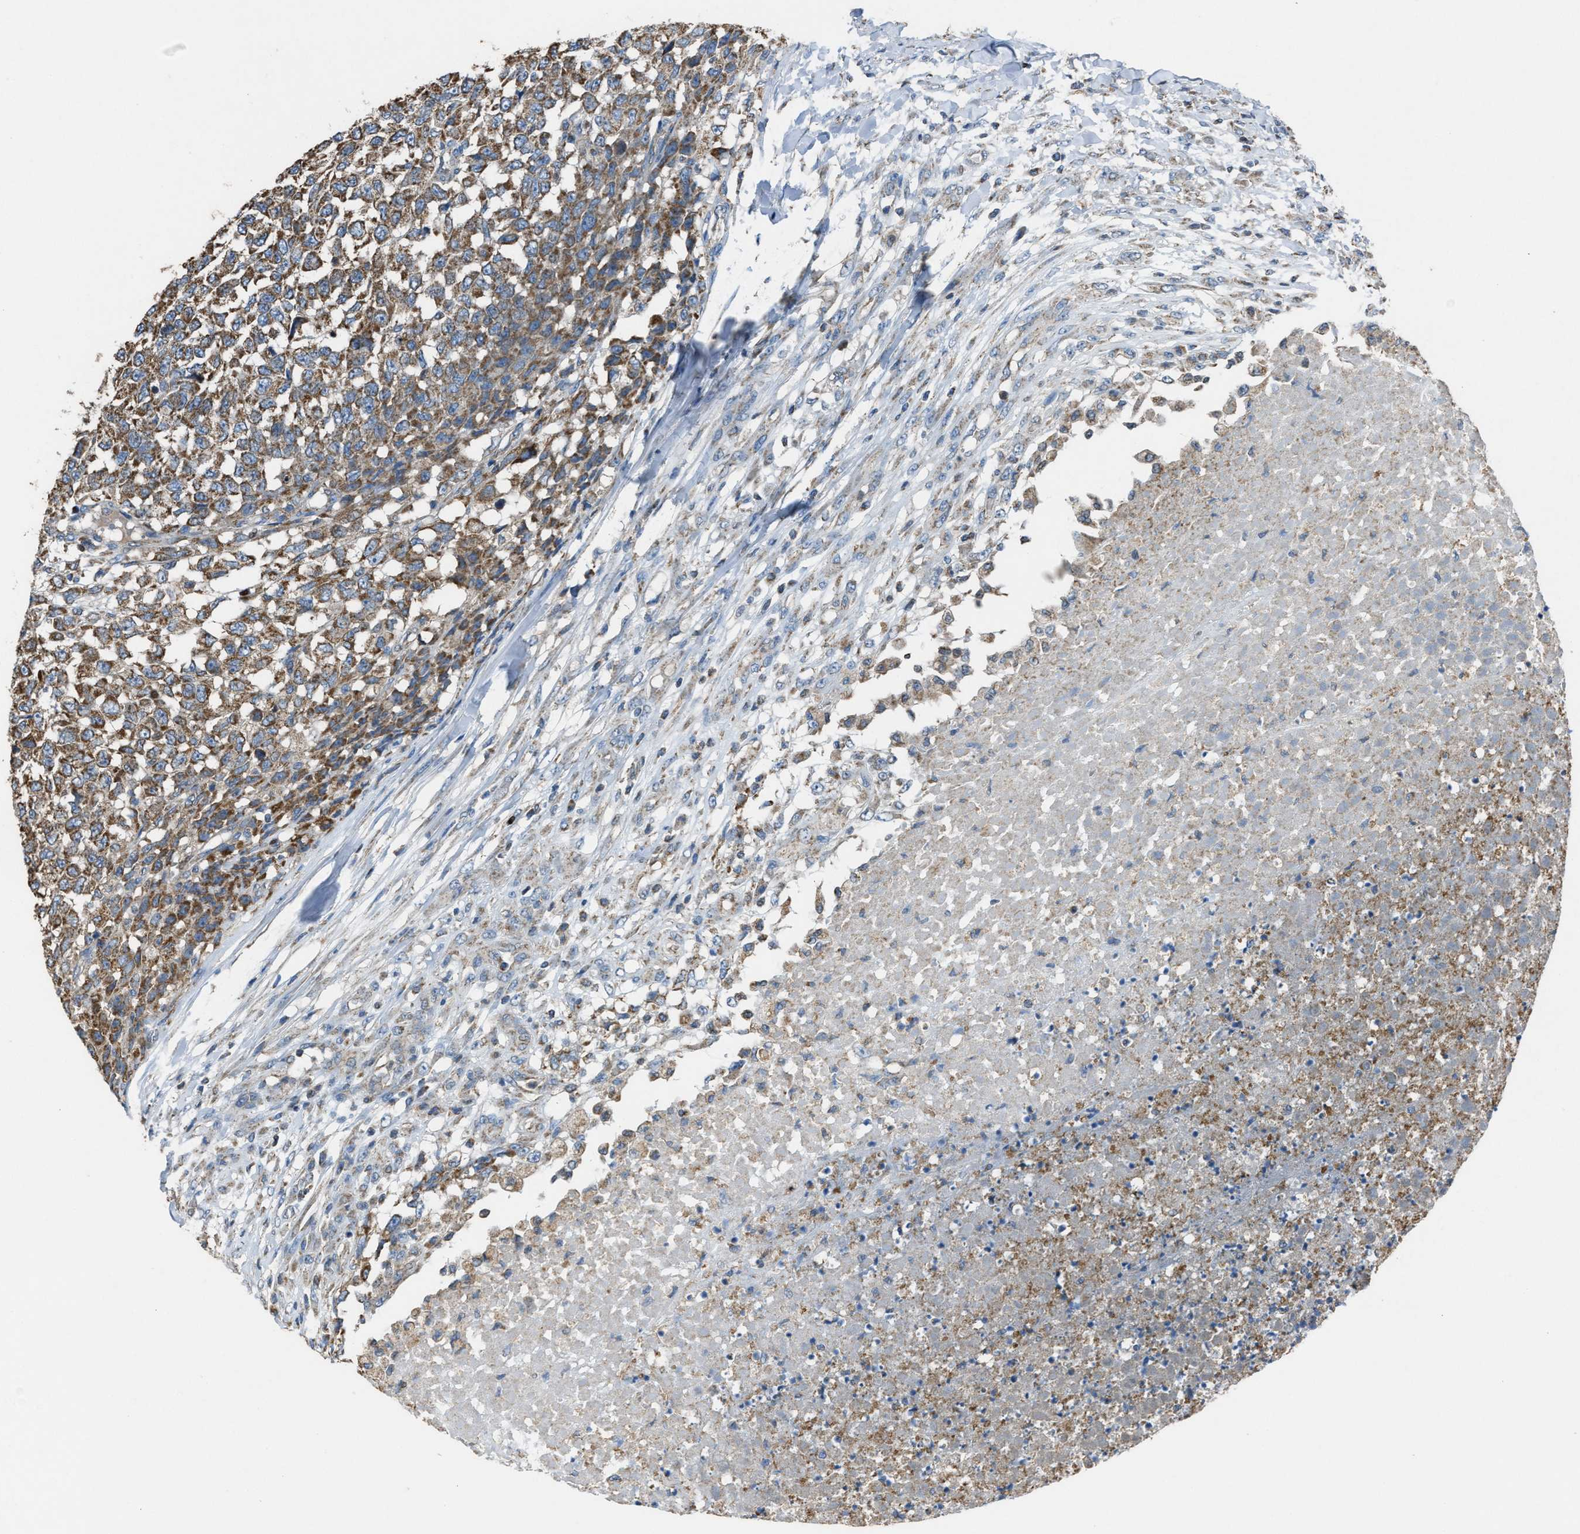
{"staining": {"intensity": "moderate", "quantity": ">75%", "location": "cytoplasmic/membranous"}, "tissue": "testis cancer", "cell_type": "Tumor cells", "image_type": "cancer", "snomed": [{"axis": "morphology", "description": "Seminoma, NOS"}, {"axis": "topography", "description": "Testis"}], "caption": "Immunohistochemistry (DAB (3,3'-diaminobenzidine)) staining of testis cancer displays moderate cytoplasmic/membranous protein staining in about >75% of tumor cells.", "gene": "SLC25A11", "patient": {"sex": "male", "age": 59}}